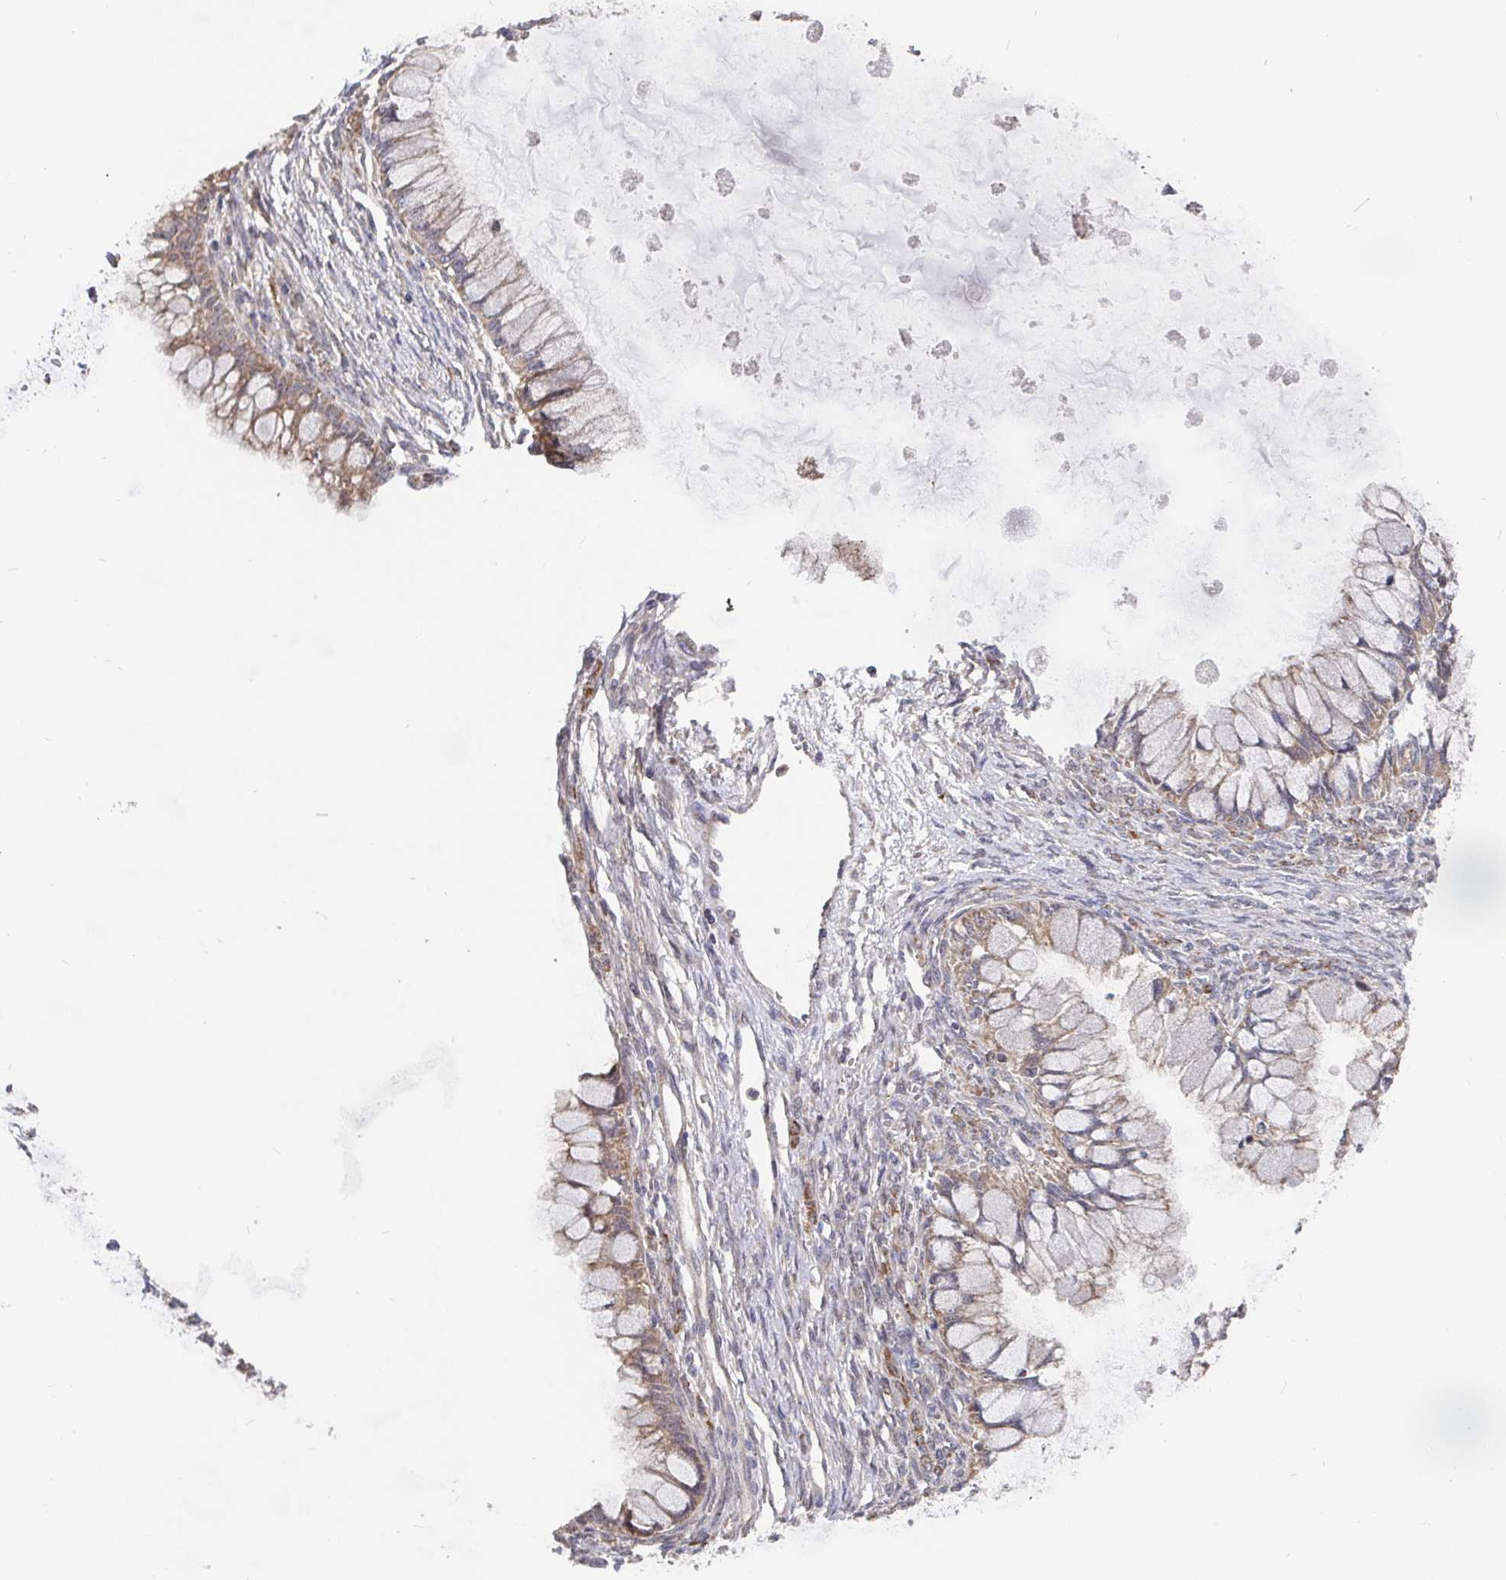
{"staining": {"intensity": "weak", "quantity": ">75%", "location": "cytoplasmic/membranous"}, "tissue": "ovarian cancer", "cell_type": "Tumor cells", "image_type": "cancer", "snomed": [{"axis": "morphology", "description": "Cystadenocarcinoma, mucinous, NOS"}, {"axis": "topography", "description": "Ovary"}], "caption": "Protein staining of ovarian cancer (mucinous cystadenocarcinoma) tissue shows weak cytoplasmic/membranous staining in about >75% of tumor cells.", "gene": "PDF", "patient": {"sex": "female", "age": 34}}